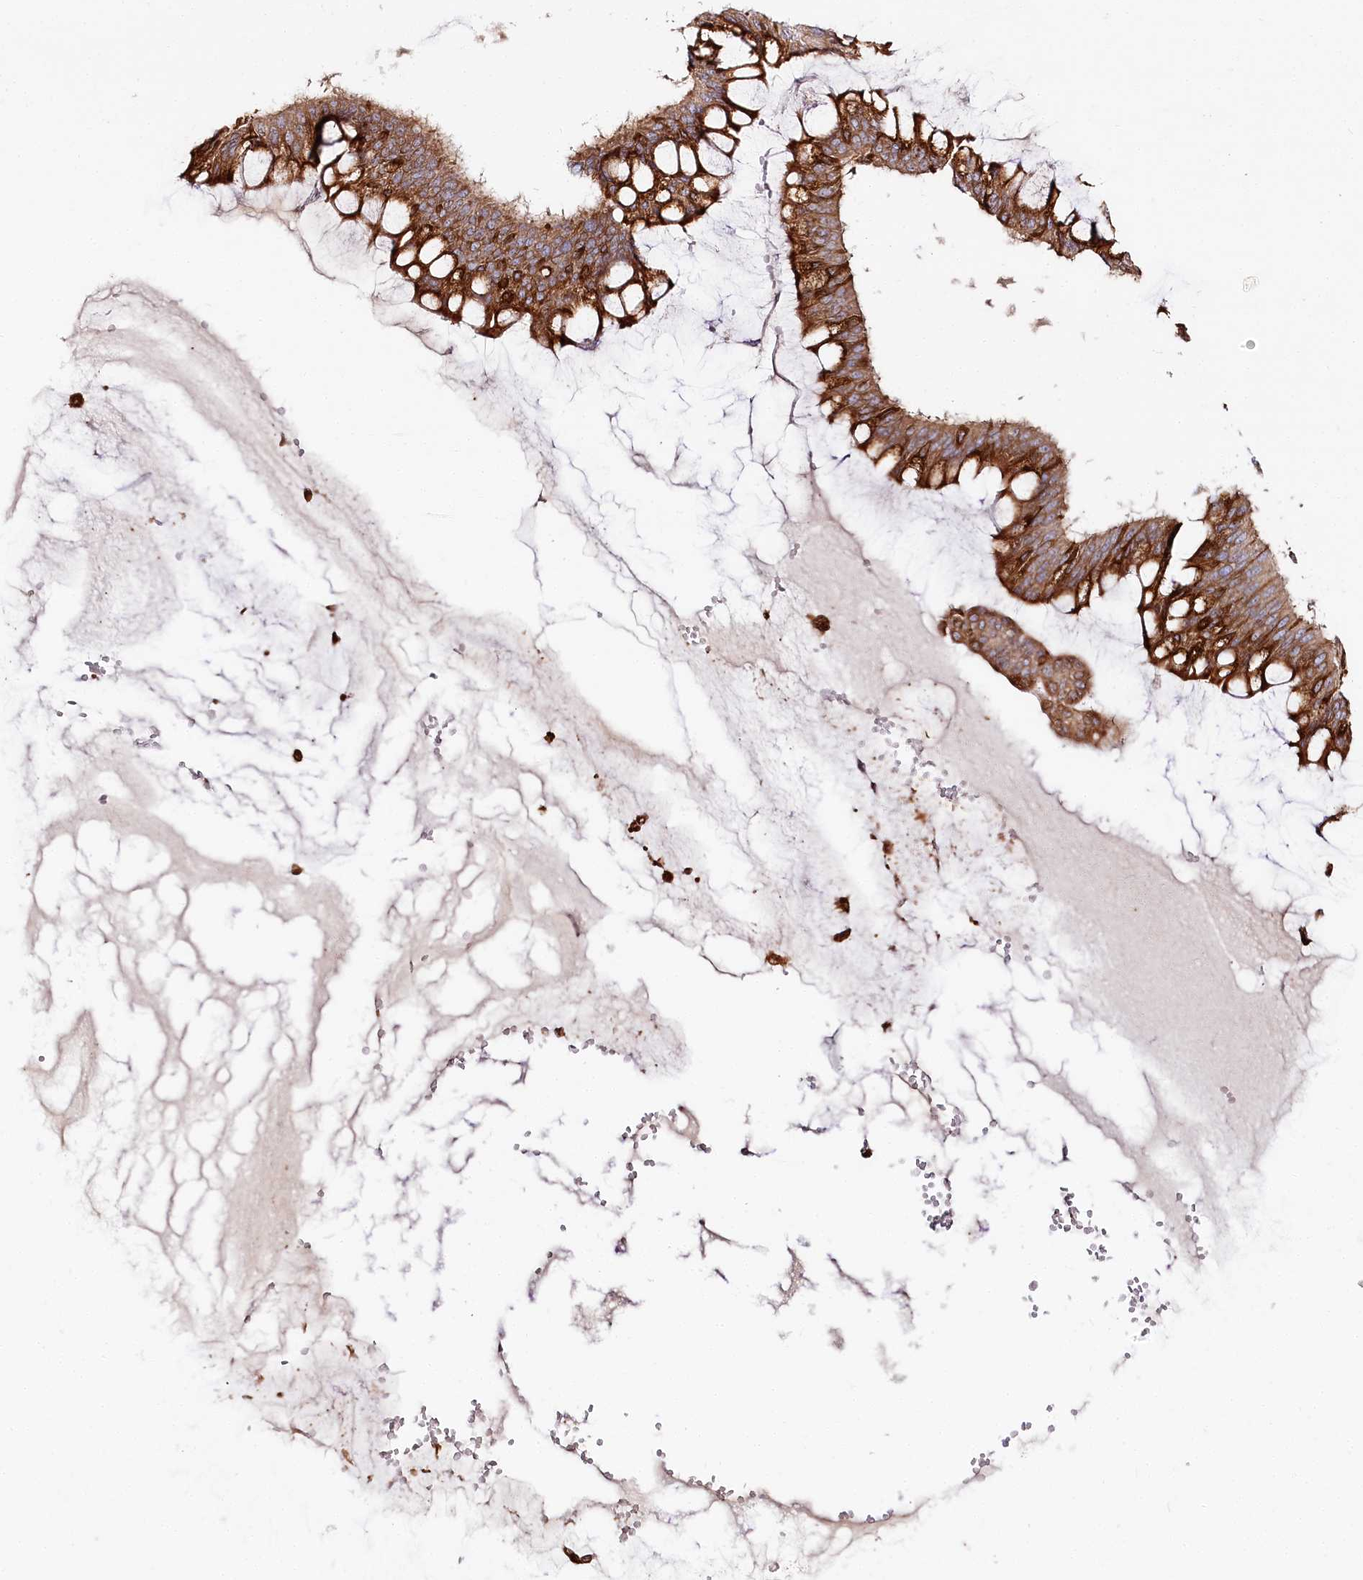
{"staining": {"intensity": "strong", "quantity": ">75%", "location": "cytoplasmic/membranous"}, "tissue": "ovarian cancer", "cell_type": "Tumor cells", "image_type": "cancer", "snomed": [{"axis": "morphology", "description": "Cystadenocarcinoma, mucinous, NOS"}, {"axis": "topography", "description": "Ovary"}], "caption": "Immunohistochemical staining of mucinous cystadenocarcinoma (ovarian) demonstrates strong cytoplasmic/membranous protein staining in about >75% of tumor cells.", "gene": "CNPY2", "patient": {"sex": "female", "age": 73}}